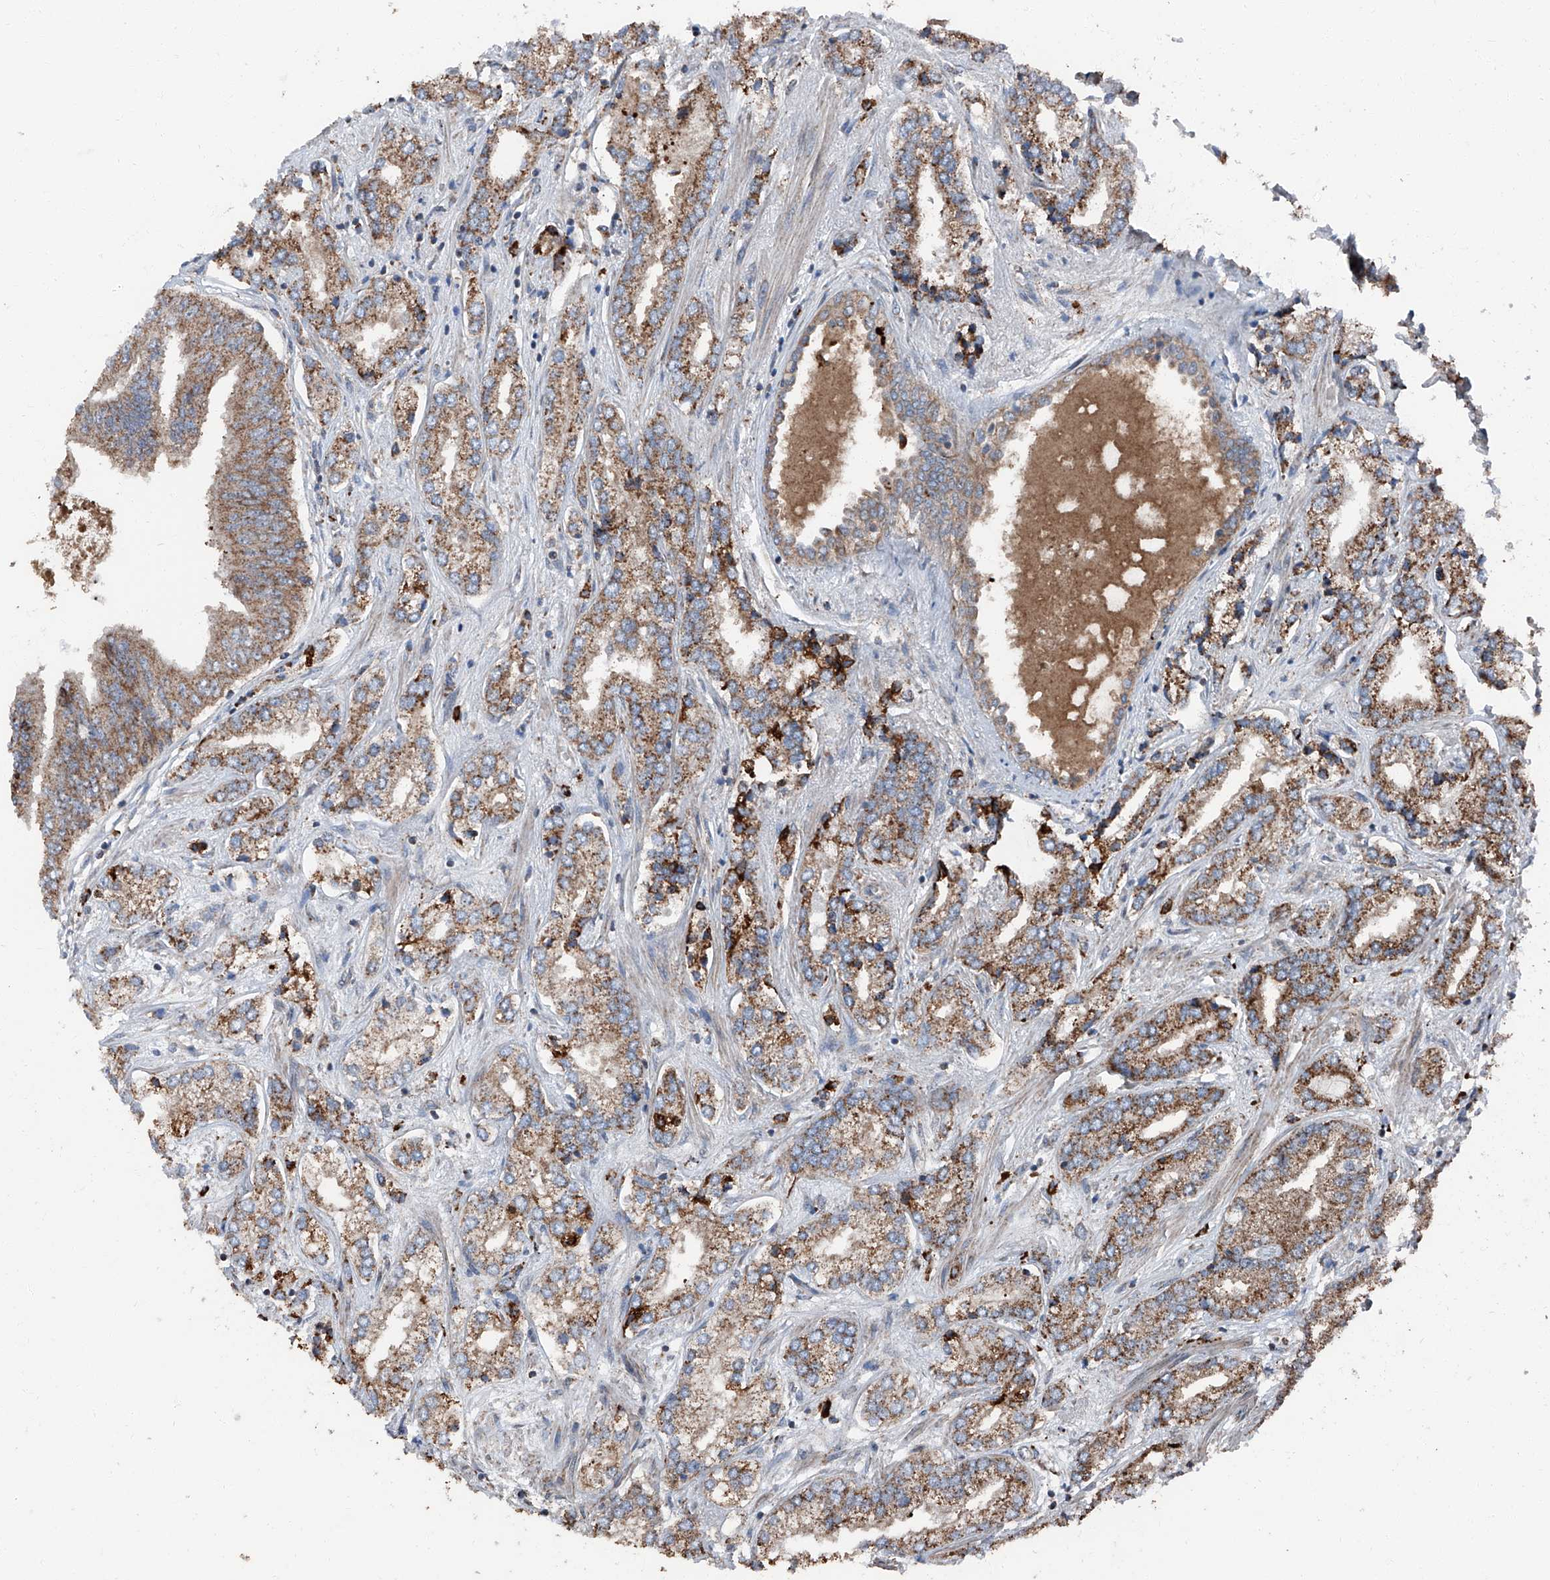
{"staining": {"intensity": "moderate", "quantity": ">75%", "location": "cytoplasmic/membranous"}, "tissue": "prostate cancer", "cell_type": "Tumor cells", "image_type": "cancer", "snomed": [{"axis": "morphology", "description": "Adenocarcinoma, High grade"}, {"axis": "topography", "description": "Prostate"}], "caption": "Approximately >75% of tumor cells in prostate high-grade adenocarcinoma show moderate cytoplasmic/membranous protein staining as visualized by brown immunohistochemical staining.", "gene": "LIMK1", "patient": {"sex": "male", "age": 66}}